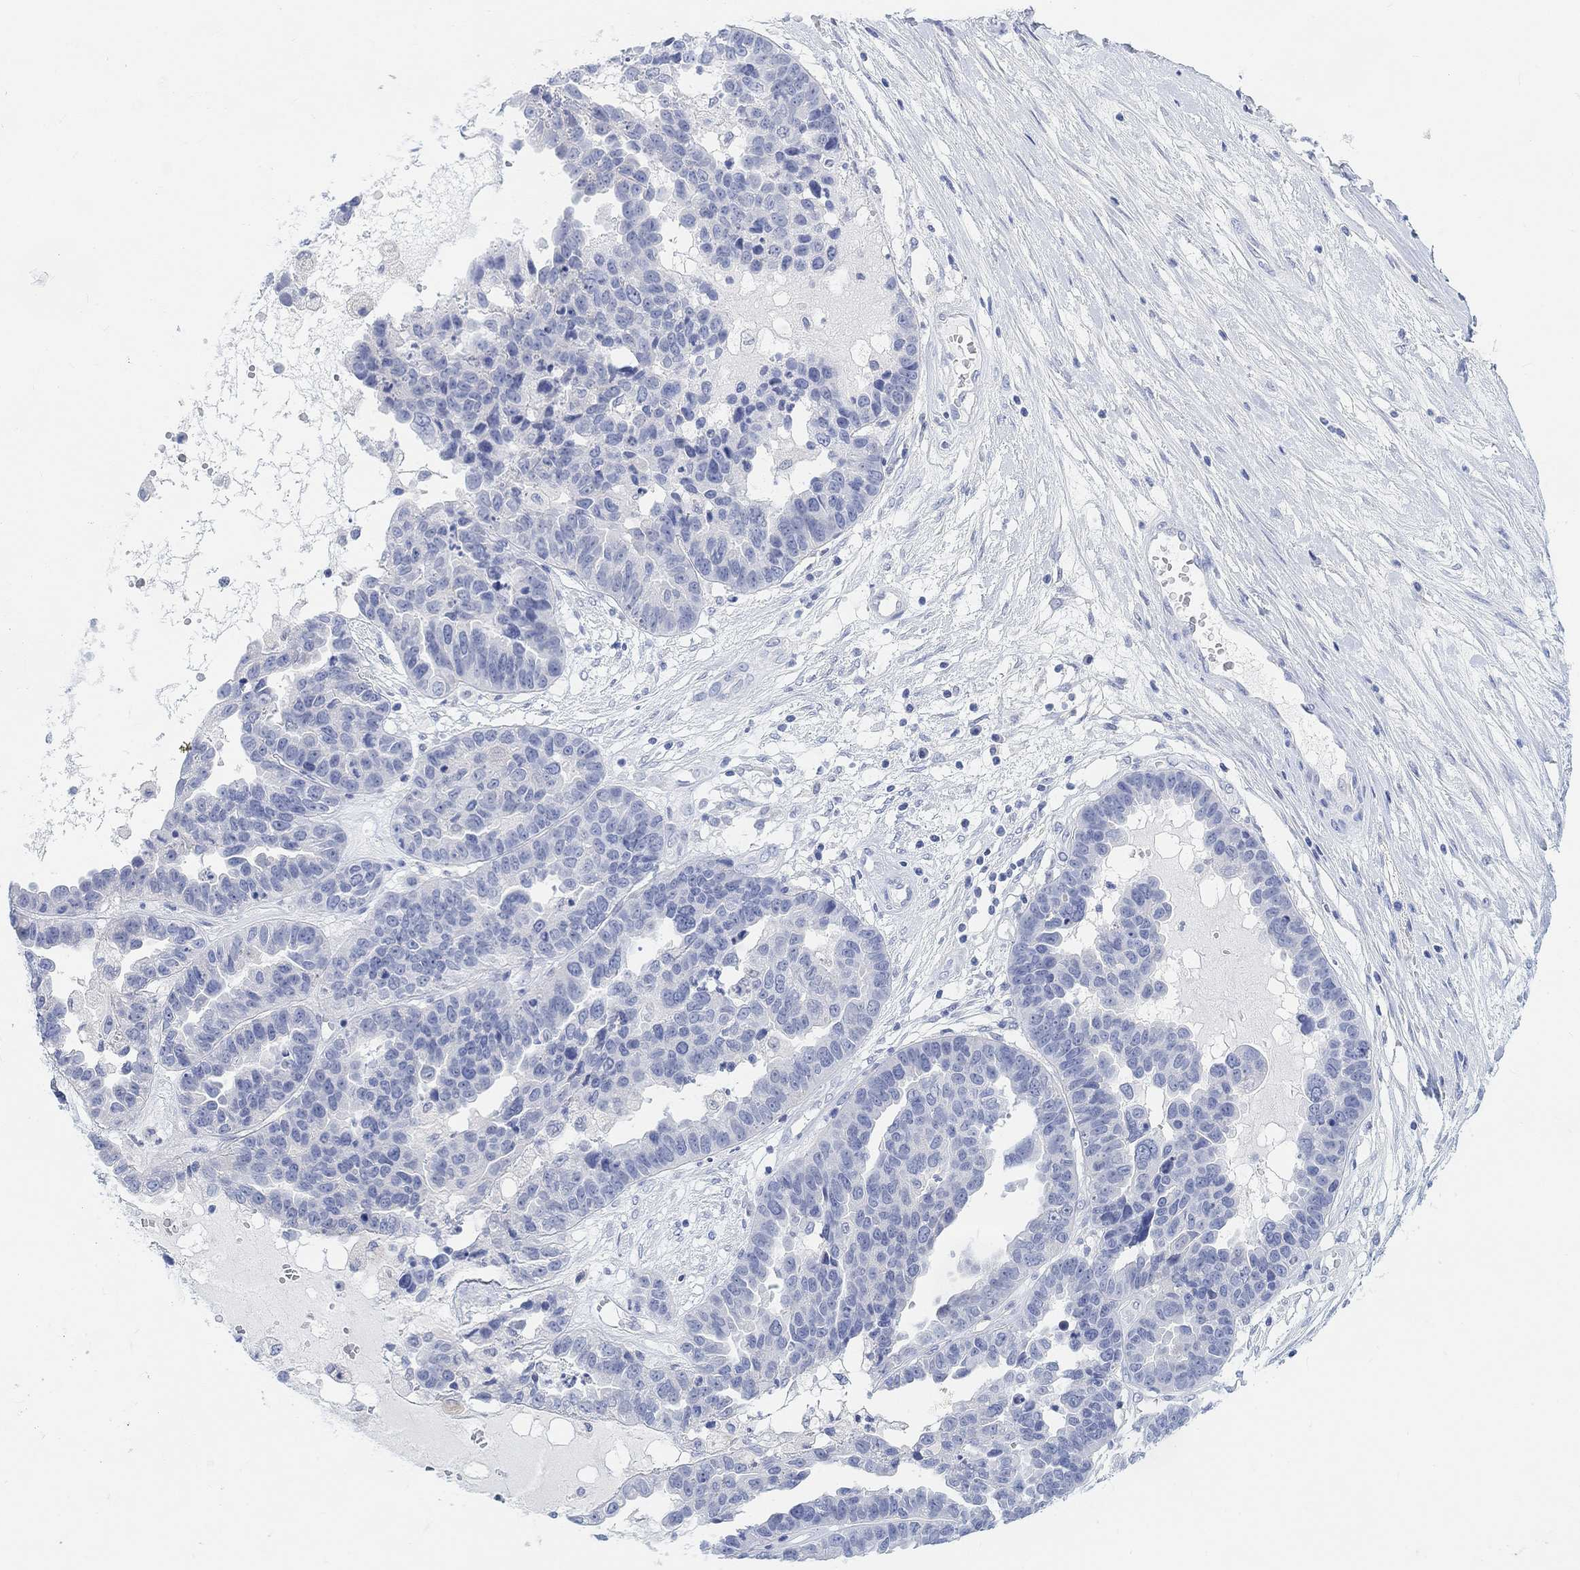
{"staining": {"intensity": "negative", "quantity": "none", "location": "none"}, "tissue": "ovarian cancer", "cell_type": "Tumor cells", "image_type": "cancer", "snomed": [{"axis": "morphology", "description": "Cystadenocarcinoma, serous, NOS"}, {"axis": "topography", "description": "Ovary"}], "caption": "Ovarian serous cystadenocarcinoma was stained to show a protein in brown. There is no significant positivity in tumor cells.", "gene": "ENO4", "patient": {"sex": "female", "age": 87}}